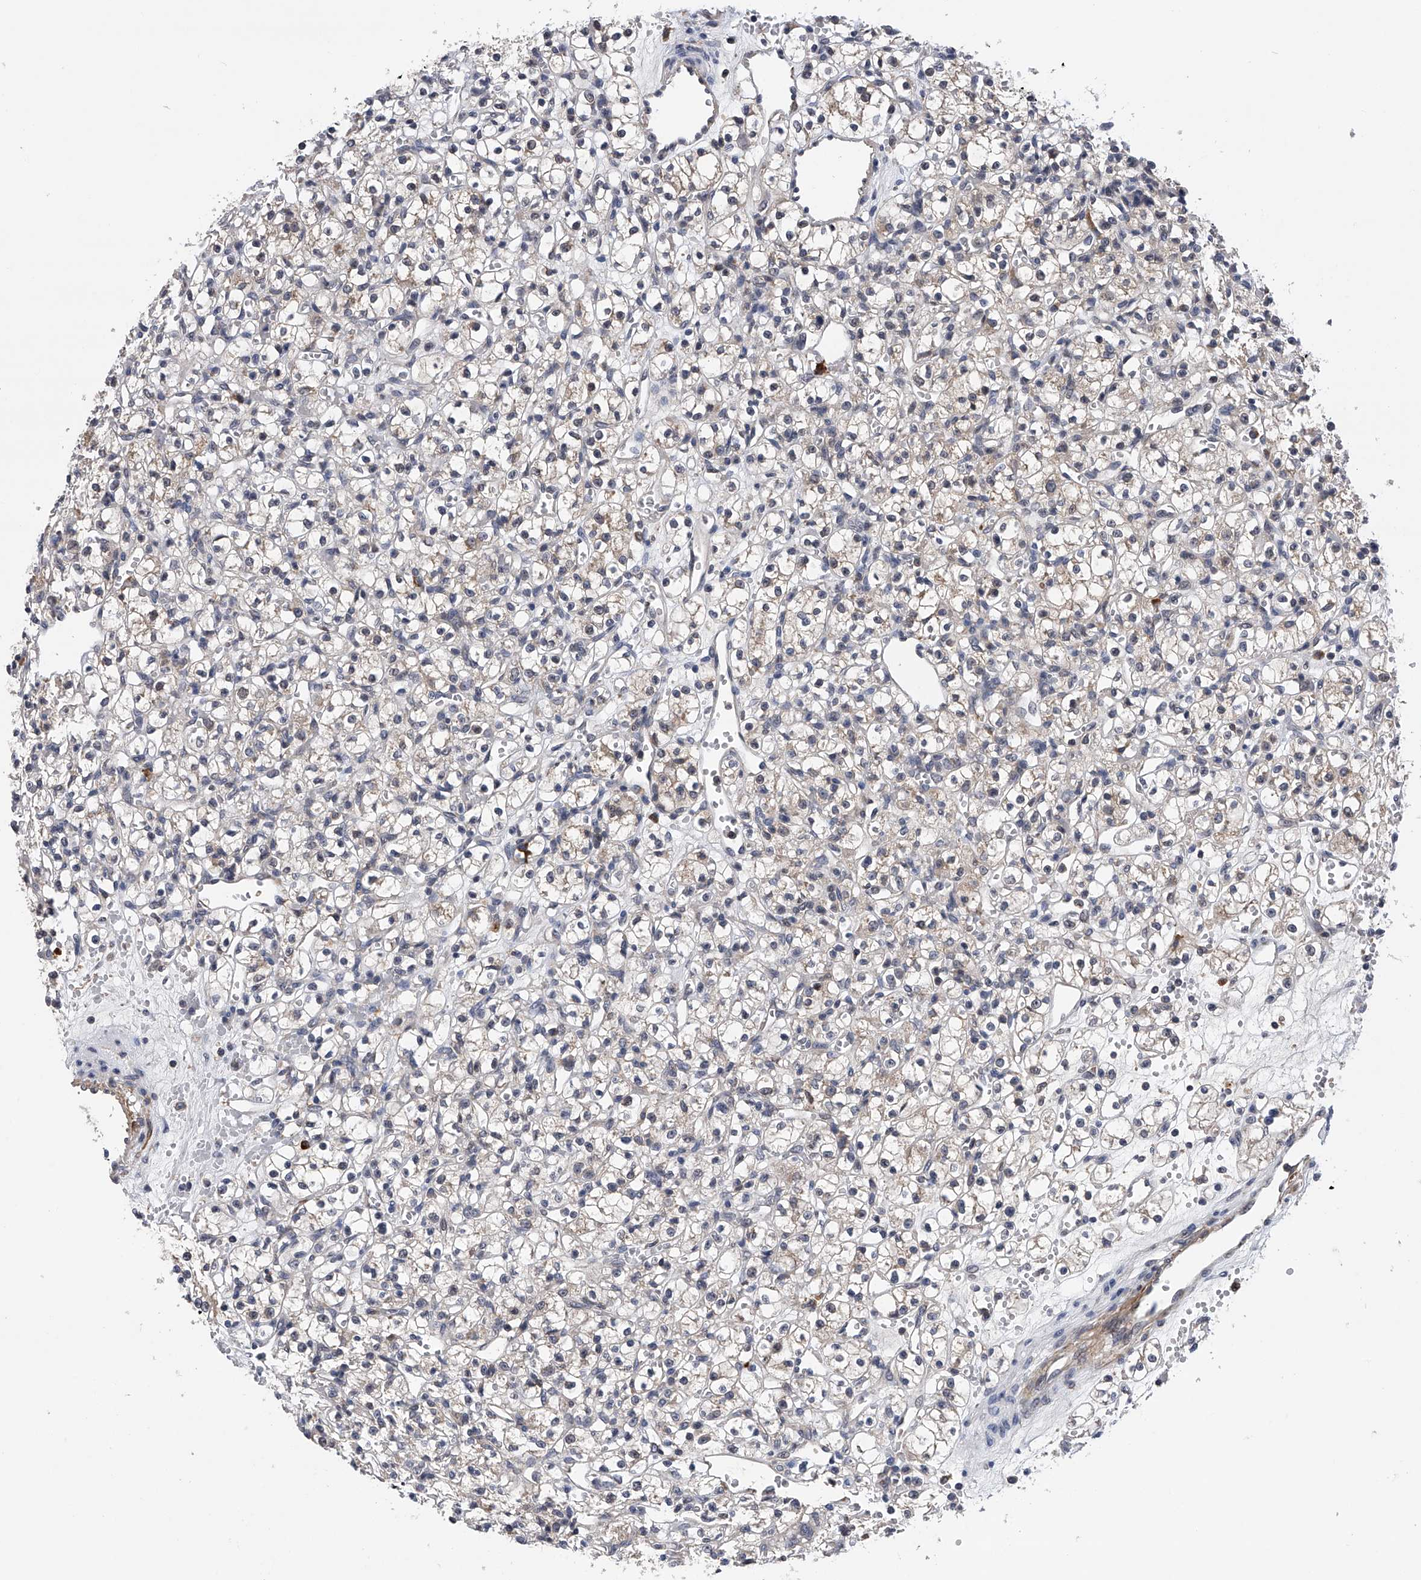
{"staining": {"intensity": "negative", "quantity": "none", "location": "none"}, "tissue": "renal cancer", "cell_type": "Tumor cells", "image_type": "cancer", "snomed": [{"axis": "morphology", "description": "Adenocarcinoma, NOS"}, {"axis": "topography", "description": "Kidney"}], "caption": "The immunohistochemistry histopathology image has no significant staining in tumor cells of adenocarcinoma (renal) tissue. (DAB immunohistochemistry, high magnification).", "gene": "SPOCK1", "patient": {"sex": "female", "age": 59}}